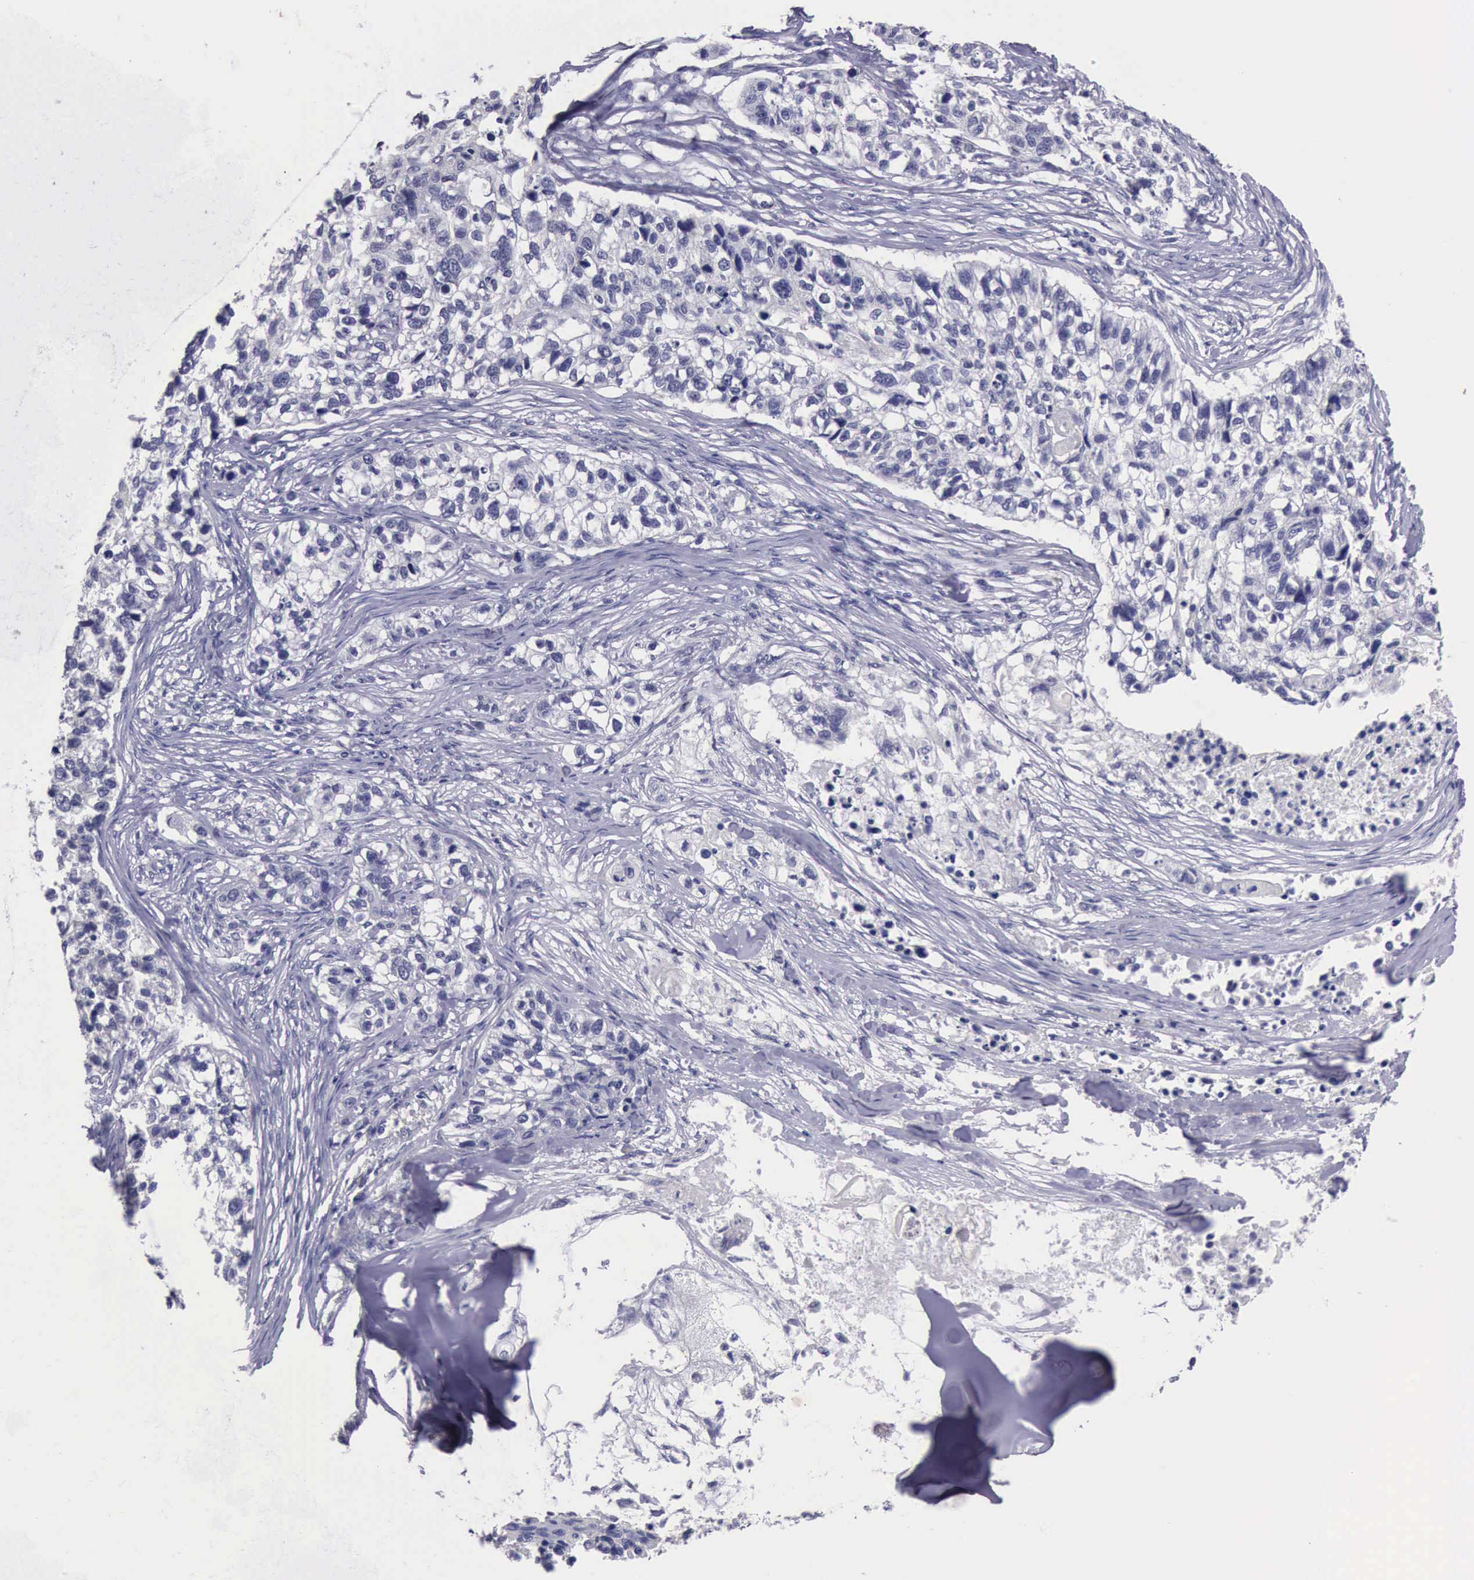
{"staining": {"intensity": "negative", "quantity": "none", "location": "none"}, "tissue": "lung cancer", "cell_type": "Tumor cells", "image_type": "cancer", "snomed": [{"axis": "morphology", "description": "Squamous cell carcinoma, NOS"}, {"axis": "topography", "description": "Lymph node"}, {"axis": "topography", "description": "Lung"}], "caption": "The micrograph reveals no significant positivity in tumor cells of squamous cell carcinoma (lung). The staining is performed using DAB brown chromogen with nuclei counter-stained in using hematoxylin.", "gene": "KCND1", "patient": {"sex": "male", "age": 74}}